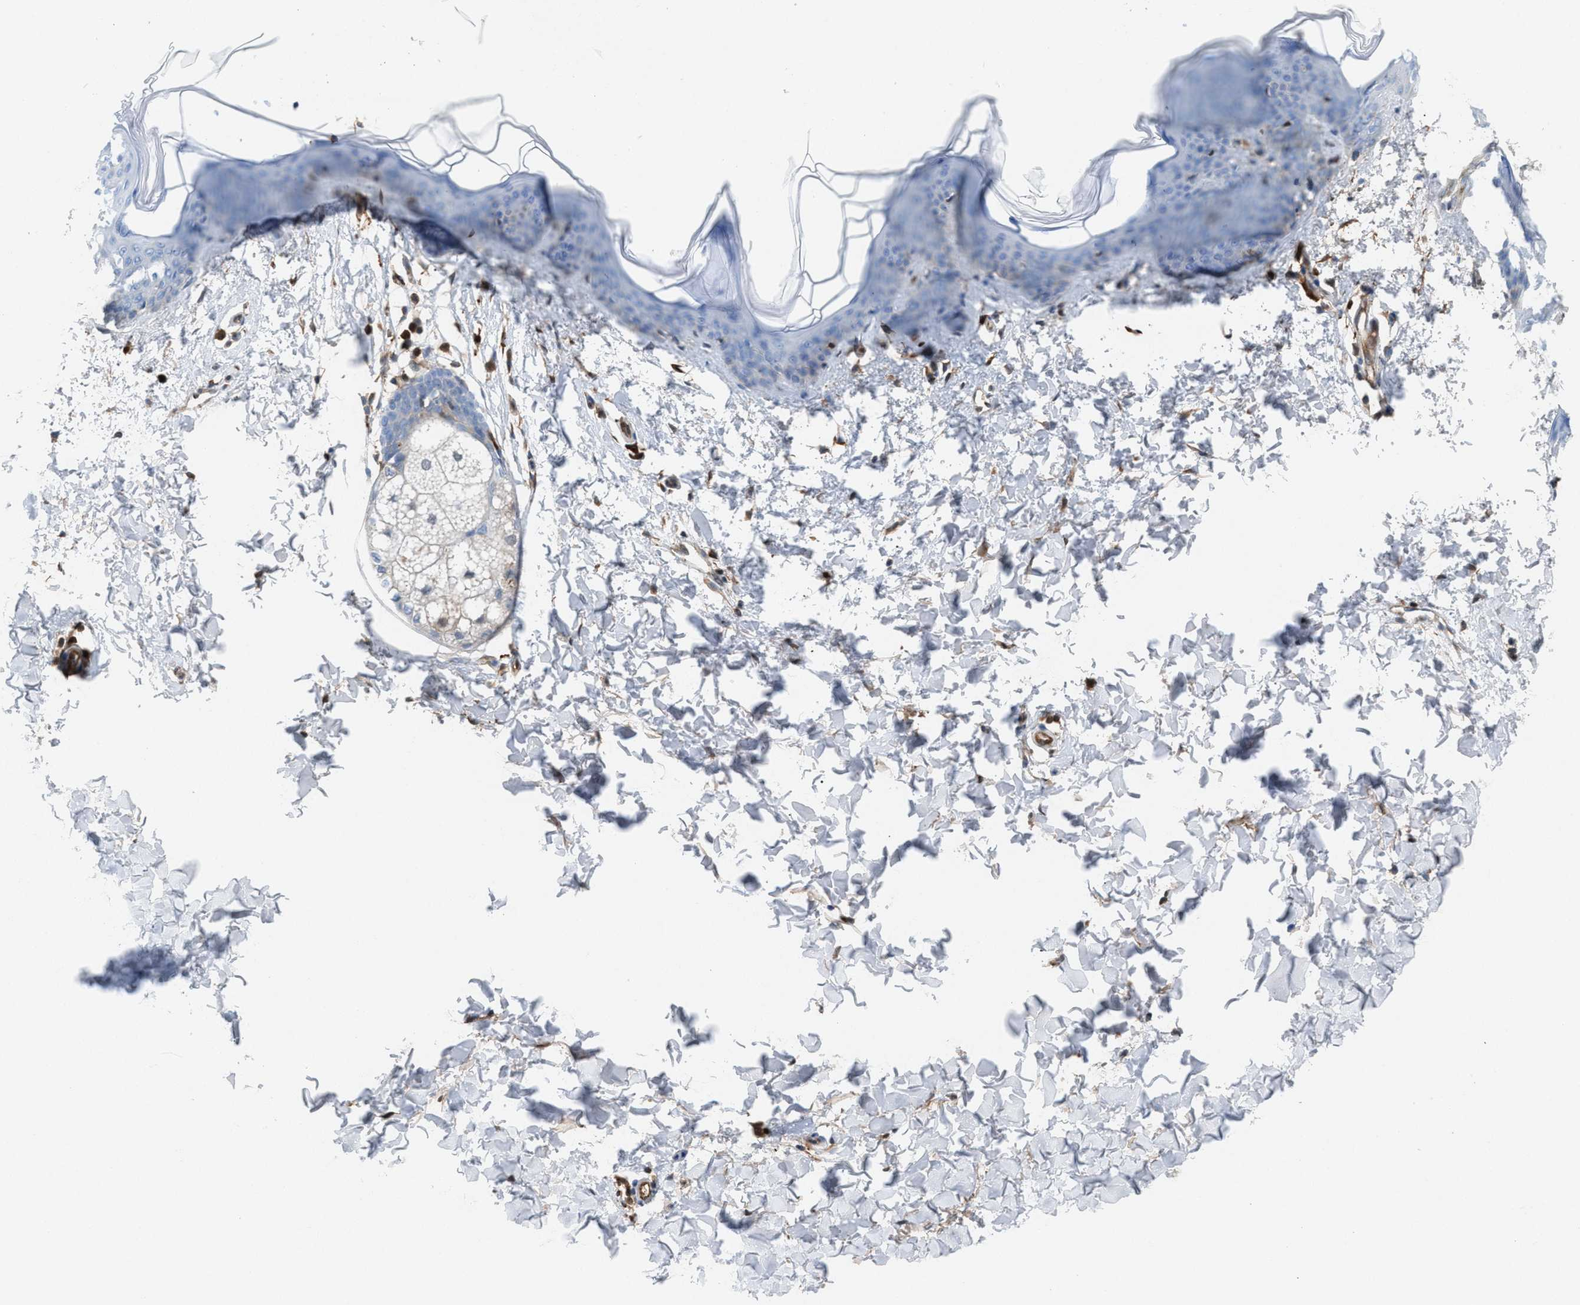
{"staining": {"intensity": "moderate", "quantity": ">75%", "location": "cytoplasmic/membranous"}, "tissue": "skin", "cell_type": "Fibroblasts", "image_type": "normal", "snomed": [{"axis": "morphology", "description": "Normal tissue, NOS"}, {"axis": "topography", "description": "Skin"}], "caption": "A histopathology image showing moderate cytoplasmic/membranous staining in about >75% of fibroblasts in normal skin, as visualized by brown immunohistochemical staining.", "gene": "TPK1", "patient": {"sex": "female", "age": 17}}